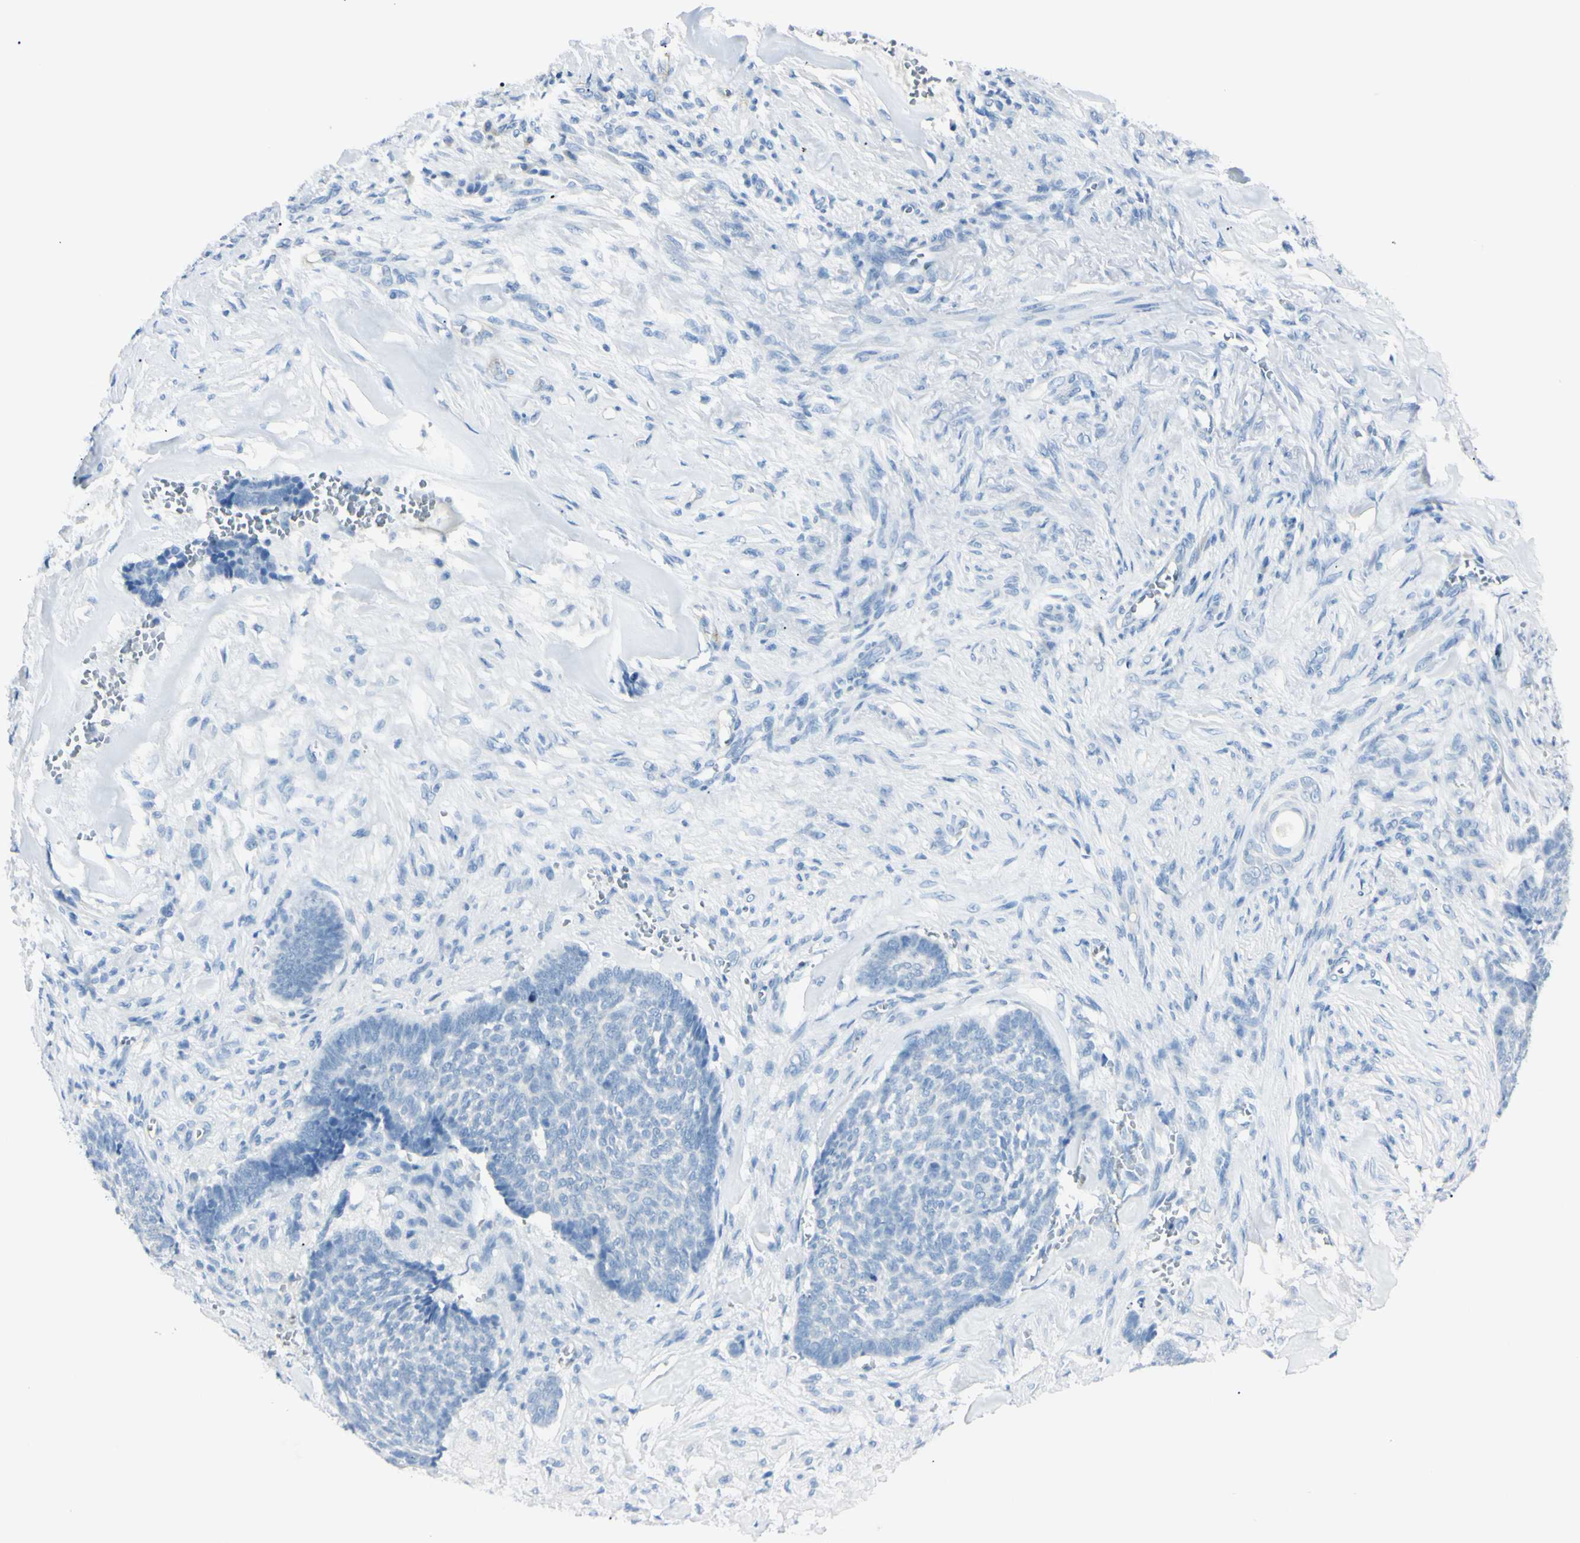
{"staining": {"intensity": "negative", "quantity": "none", "location": "none"}, "tissue": "skin cancer", "cell_type": "Tumor cells", "image_type": "cancer", "snomed": [{"axis": "morphology", "description": "Basal cell carcinoma"}, {"axis": "topography", "description": "Skin"}], "caption": "IHC photomicrograph of neoplastic tissue: skin basal cell carcinoma stained with DAB (3,3'-diaminobenzidine) exhibits no significant protein staining in tumor cells.", "gene": "FOLH1", "patient": {"sex": "male", "age": 84}}